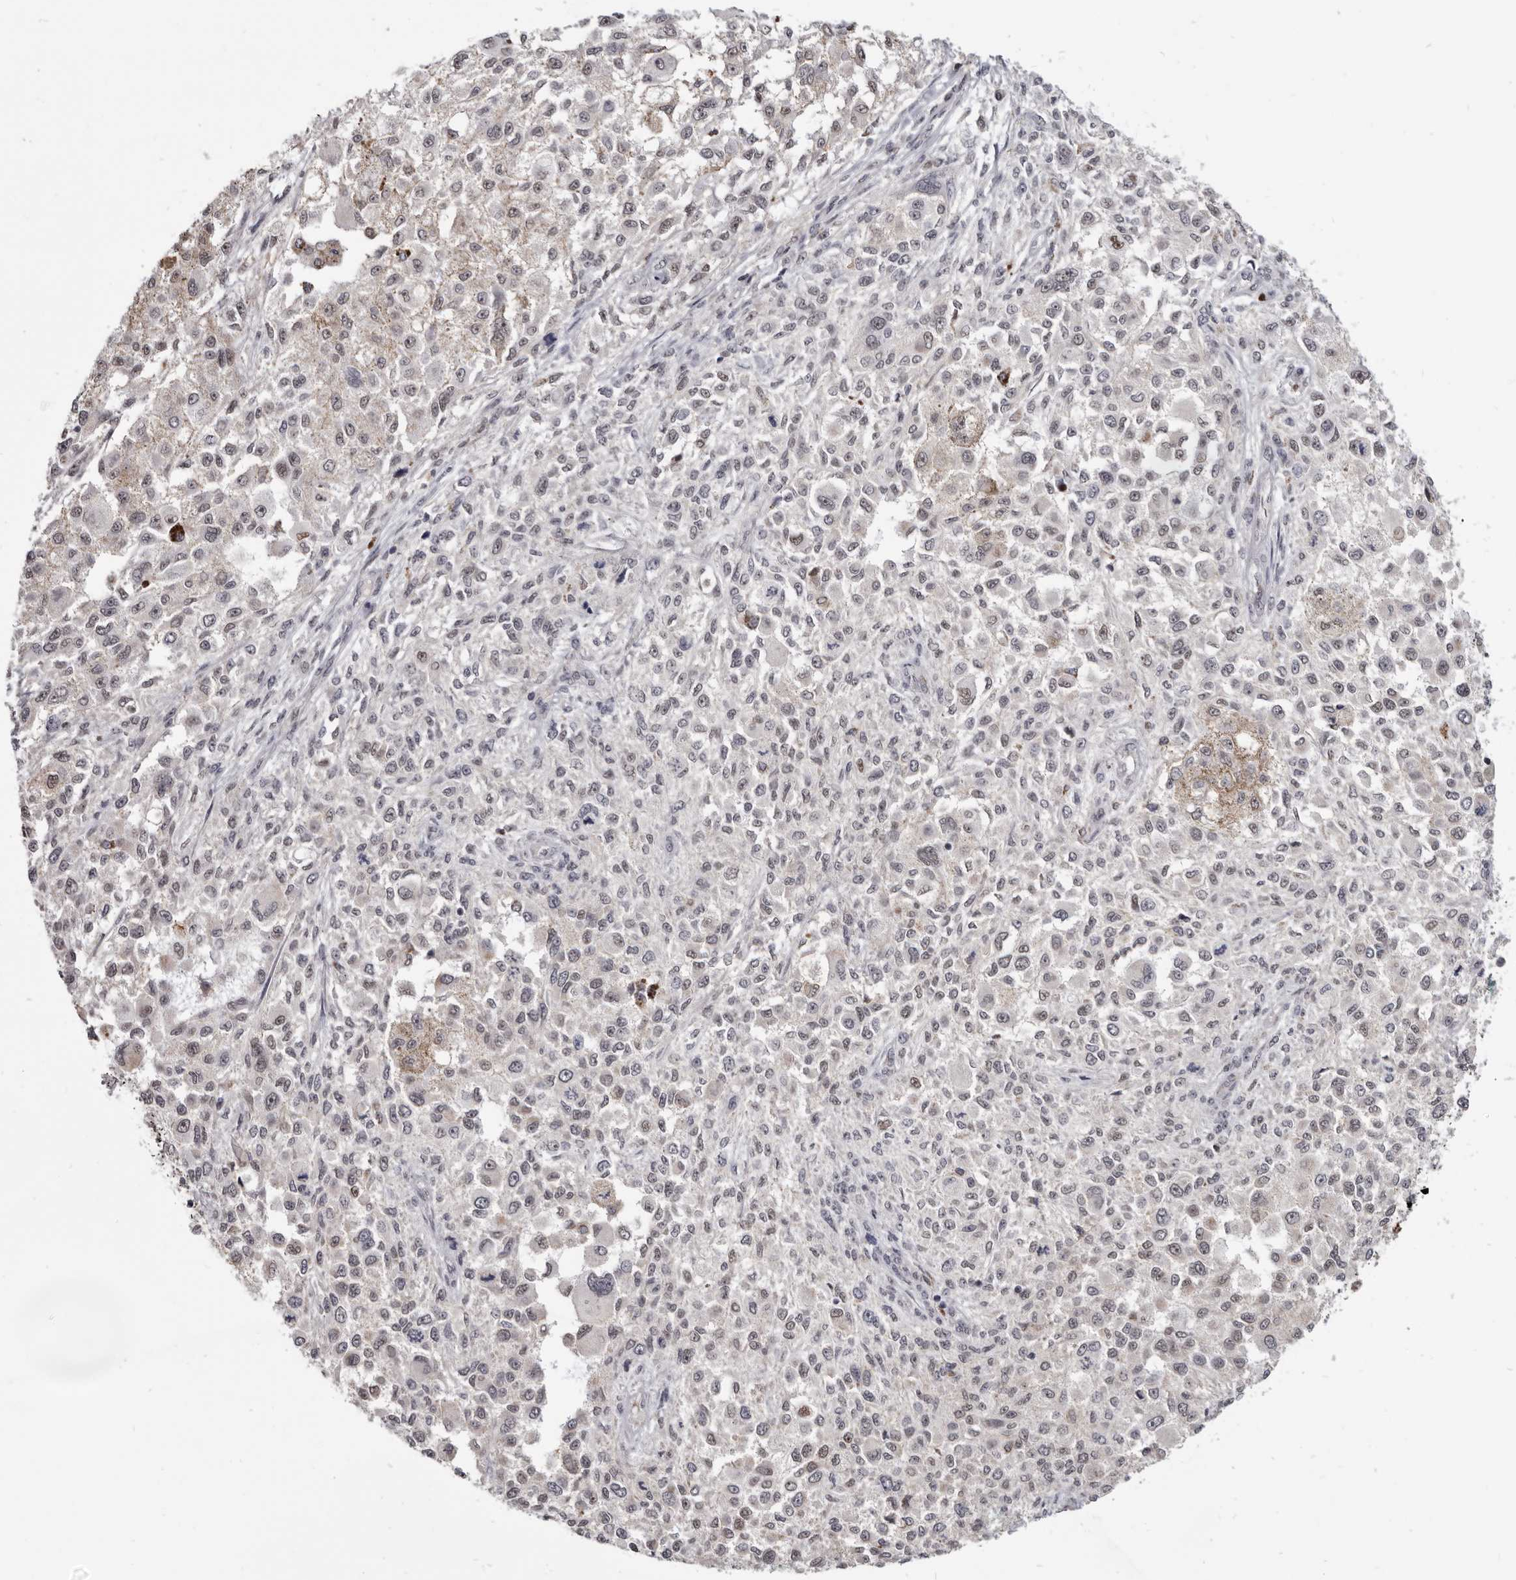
{"staining": {"intensity": "weak", "quantity": "<25%", "location": "cytoplasmic/membranous,nuclear"}, "tissue": "melanoma", "cell_type": "Tumor cells", "image_type": "cancer", "snomed": [{"axis": "morphology", "description": "Necrosis, NOS"}, {"axis": "morphology", "description": "Malignant melanoma, NOS"}, {"axis": "topography", "description": "Skin"}], "caption": "The histopathology image reveals no significant staining in tumor cells of melanoma. (Brightfield microscopy of DAB immunohistochemistry at high magnification).", "gene": "CGN", "patient": {"sex": "female", "age": 87}}